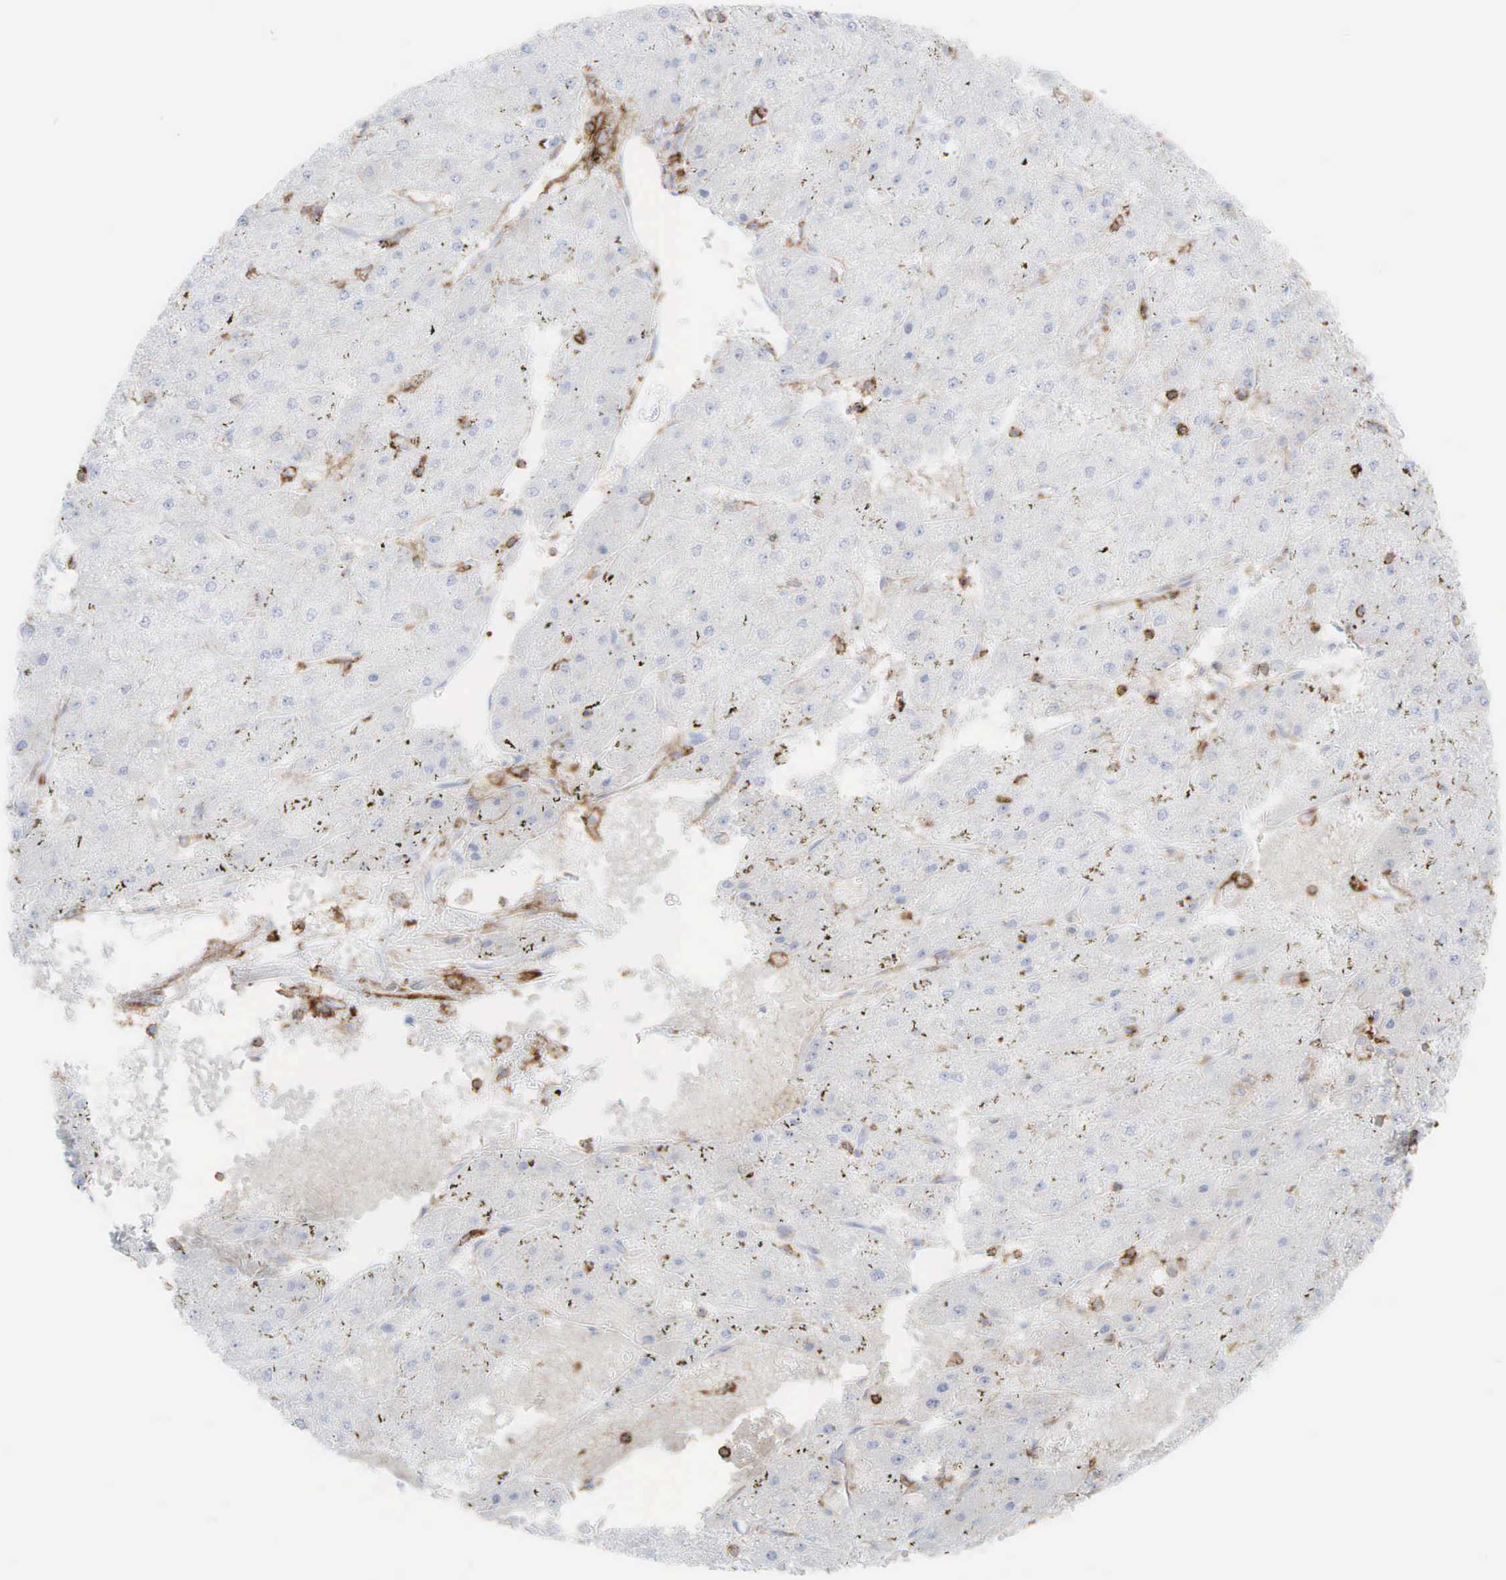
{"staining": {"intensity": "negative", "quantity": "none", "location": "none"}, "tissue": "liver cancer", "cell_type": "Tumor cells", "image_type": "cancer", "snomed": [{"axis": "morphology", "description": "Carcinoma, Hepatocellular, NOS"}, {"axis": "topography", "description": "Liver"}], "caption": "Tumor cells are negative for brown protein staining in liver cancer. (Stains: DAB (3,3'-diaminobenzidine) immunohistochemistry (IHC) with hematoxylin counter stain, Microscopy: brightfield microscopy at high magnification).", "gene": "CD44", "patient": {"sex": "female", "age": 52}}